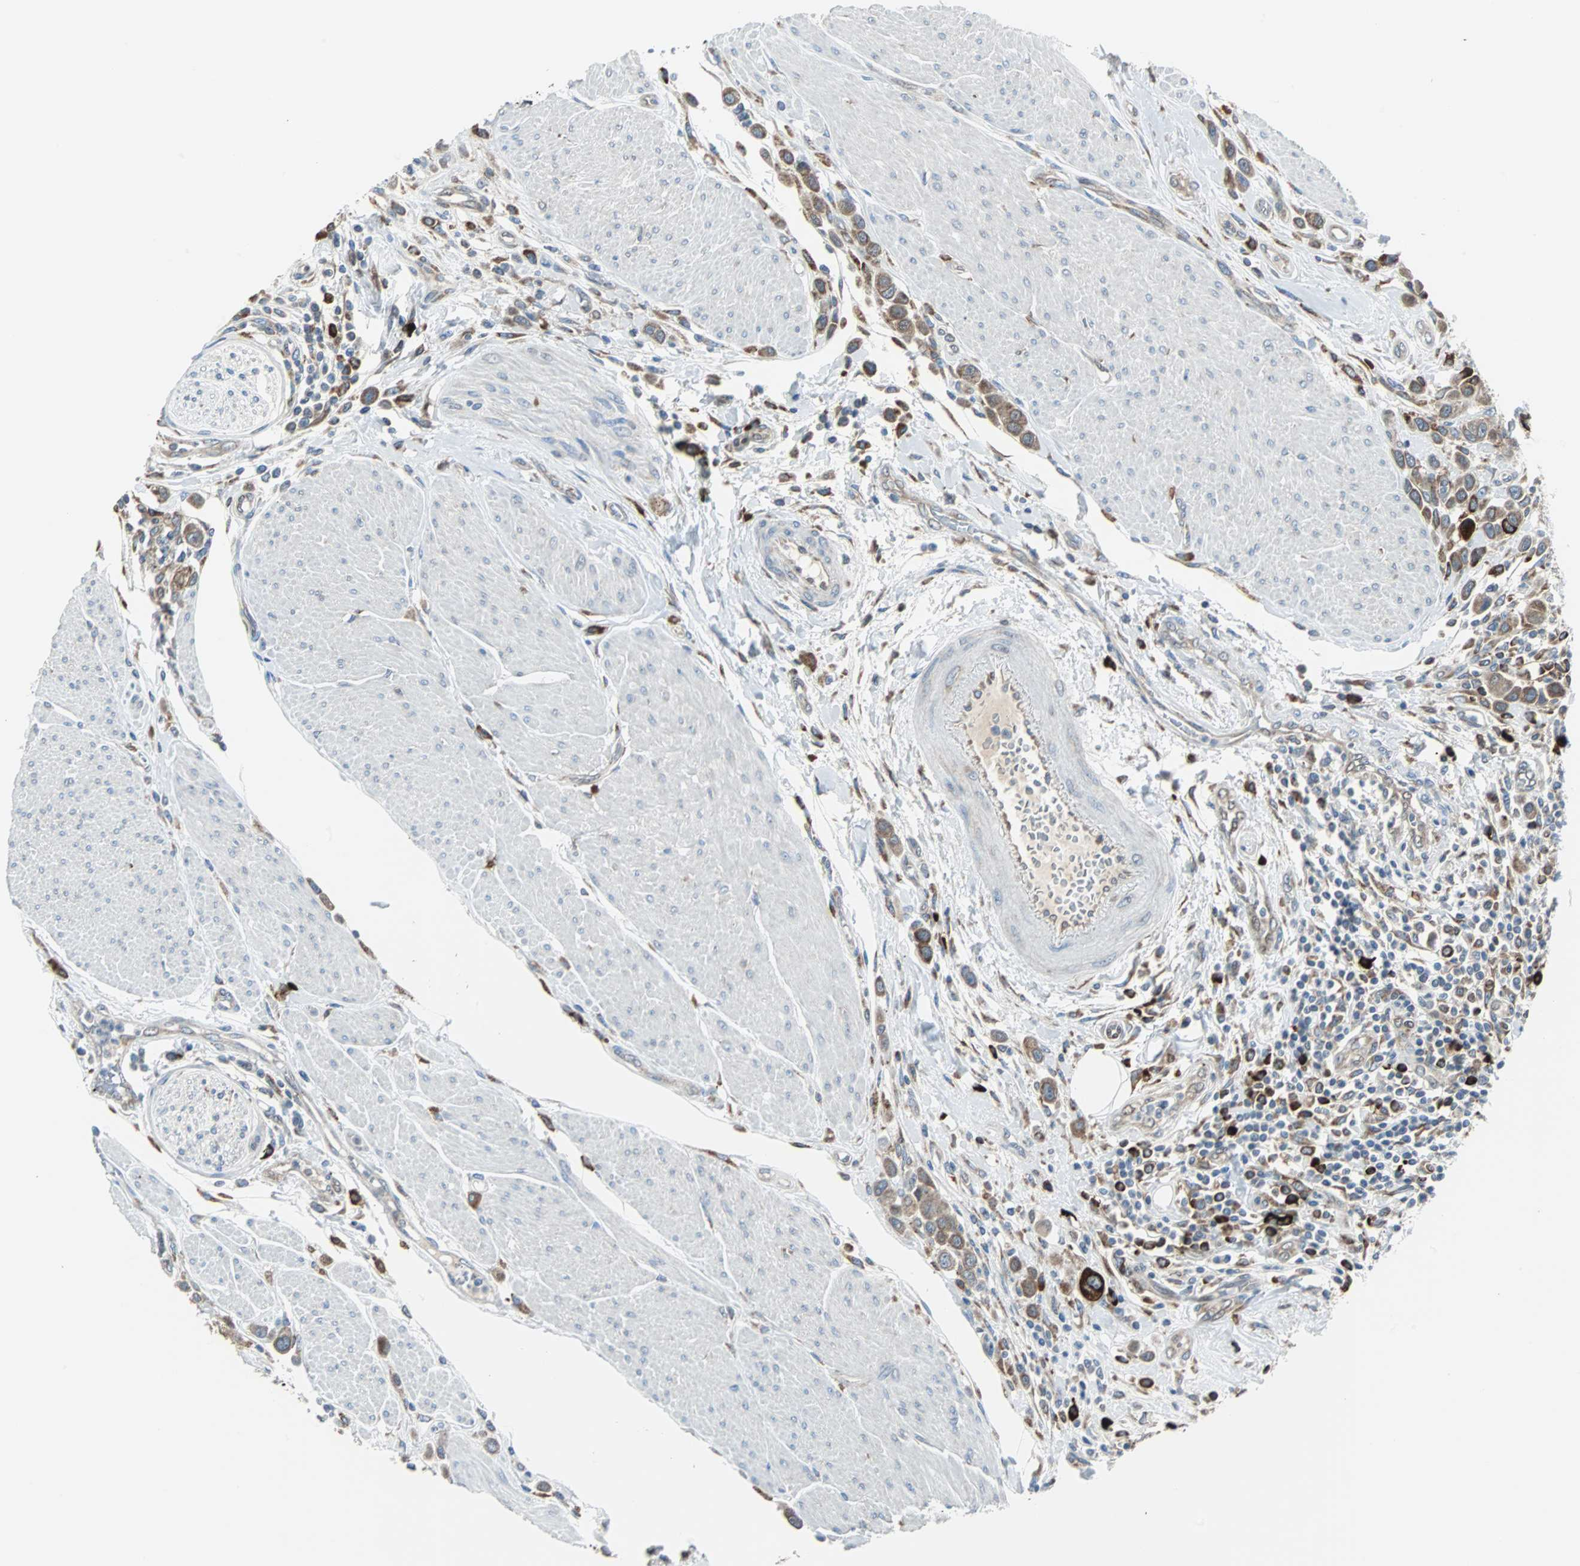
{"staining": {"intensity": "moderate", "quantity": ">75%", "location": "cytoplasmic/membranous"}, "tissue": "urothelial cancer", "cell_type": "Tumor cells", "image_type": "cancer", "snomed": [{"axis": "morphology", "description": "Urothelial carcinoma, High grade"}, {"axis": "topography", "description": "Urinary bladder"}], "caption": "This is an image of immunohistochemistry (IHC) staining of urothelial cancer, which shows moderate staining in the cytoplasmic/membranous of tumor cells.", "gene": "PDIA4", "patient": {"sex": "male", "age": 50}}